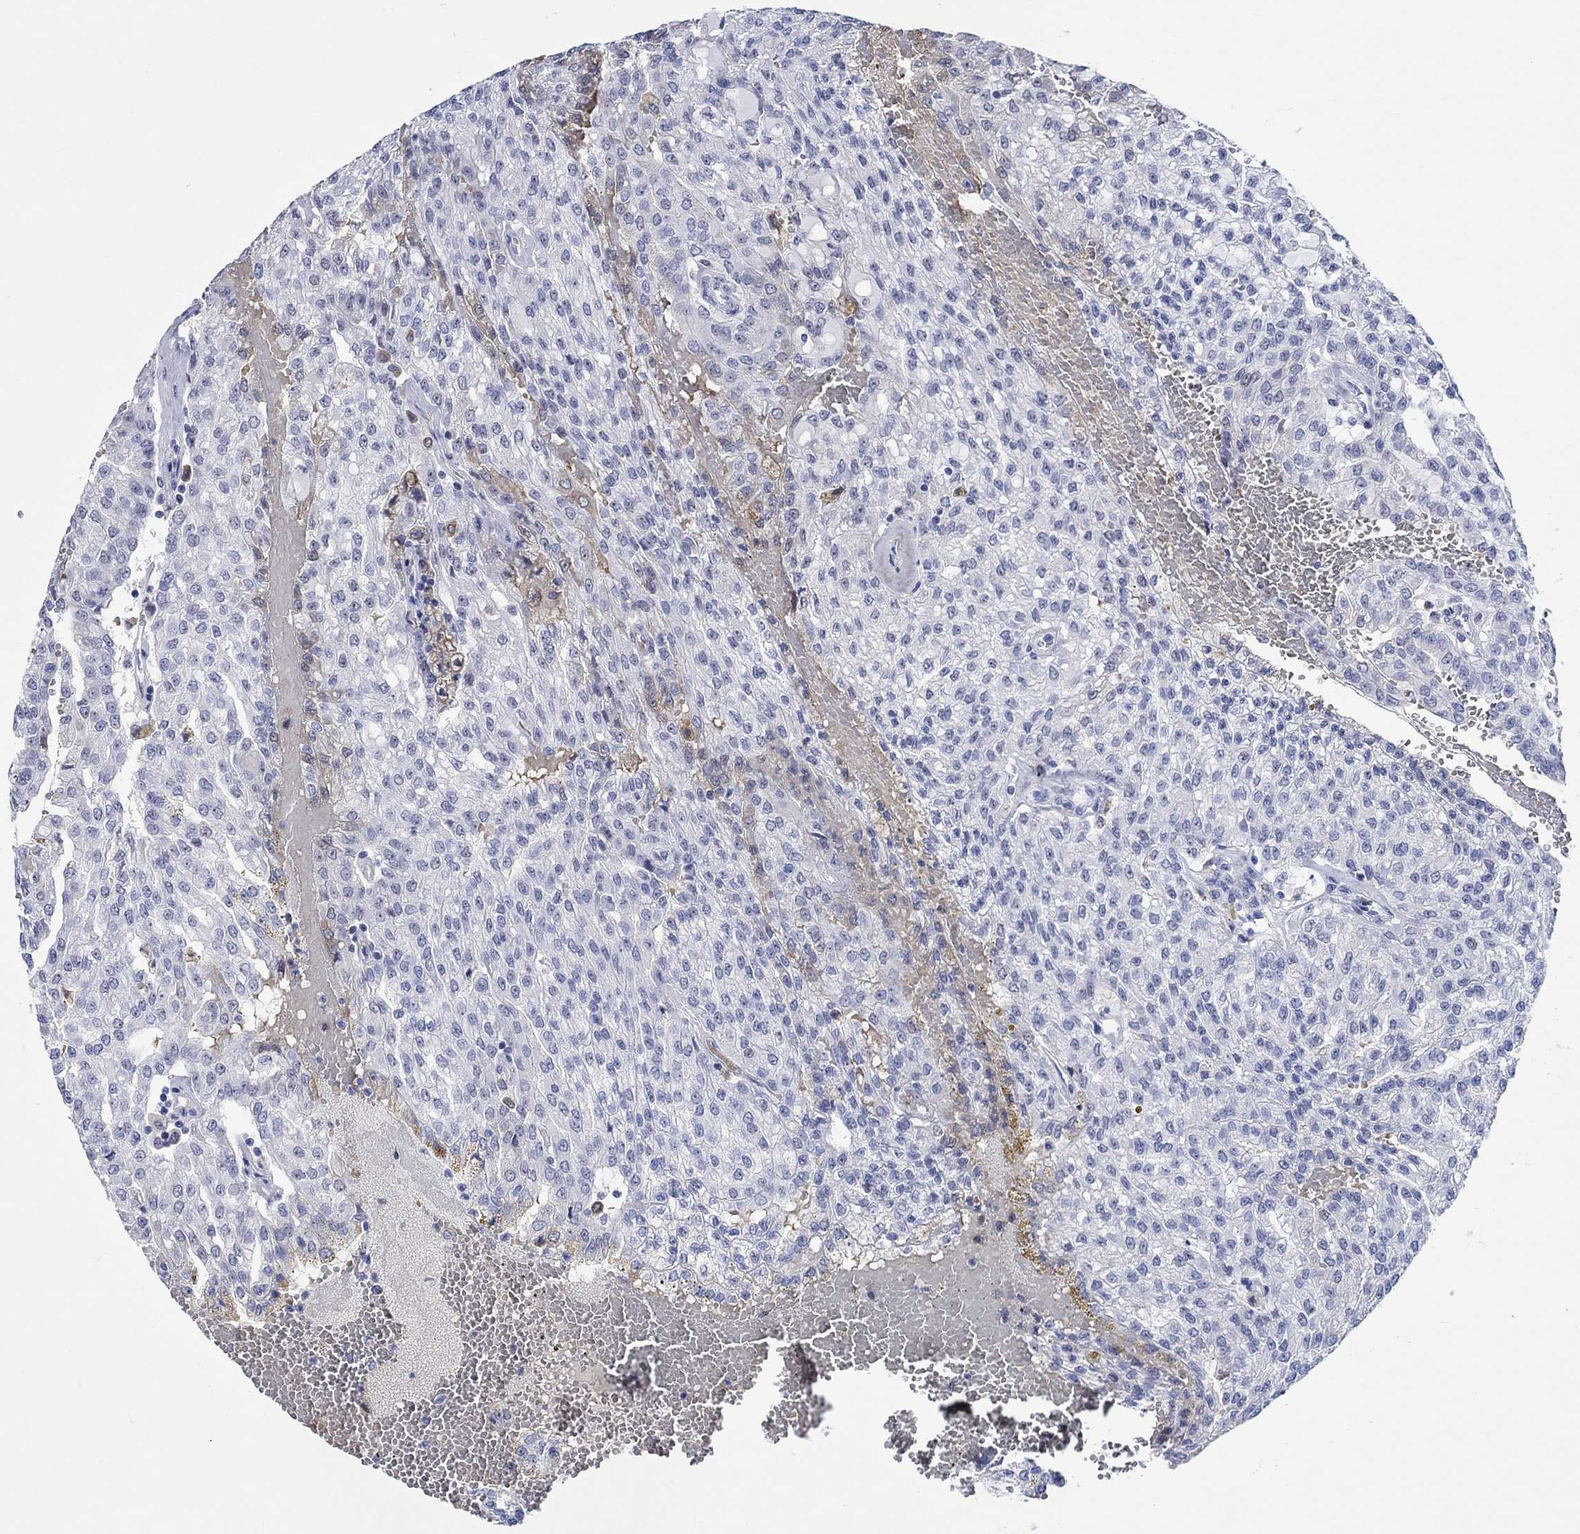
{"staining": {"intensity": "negative", "quantity": "none", "location": "none"}, "tissue": "renal cancer", "cell_type": "Tumor cells", "image_type": "cancer", "snomed": [{"axis": "morphology", "description": "Adenocarcinoma, NOS"}, {"axis": "topography", "description": "Kidney"}], "caption": "The image reveals no staining of tumor cells in renal adenocarcinoma.", "gene": "ZNF446", "patient": {"sex": "male", "age": 63}}